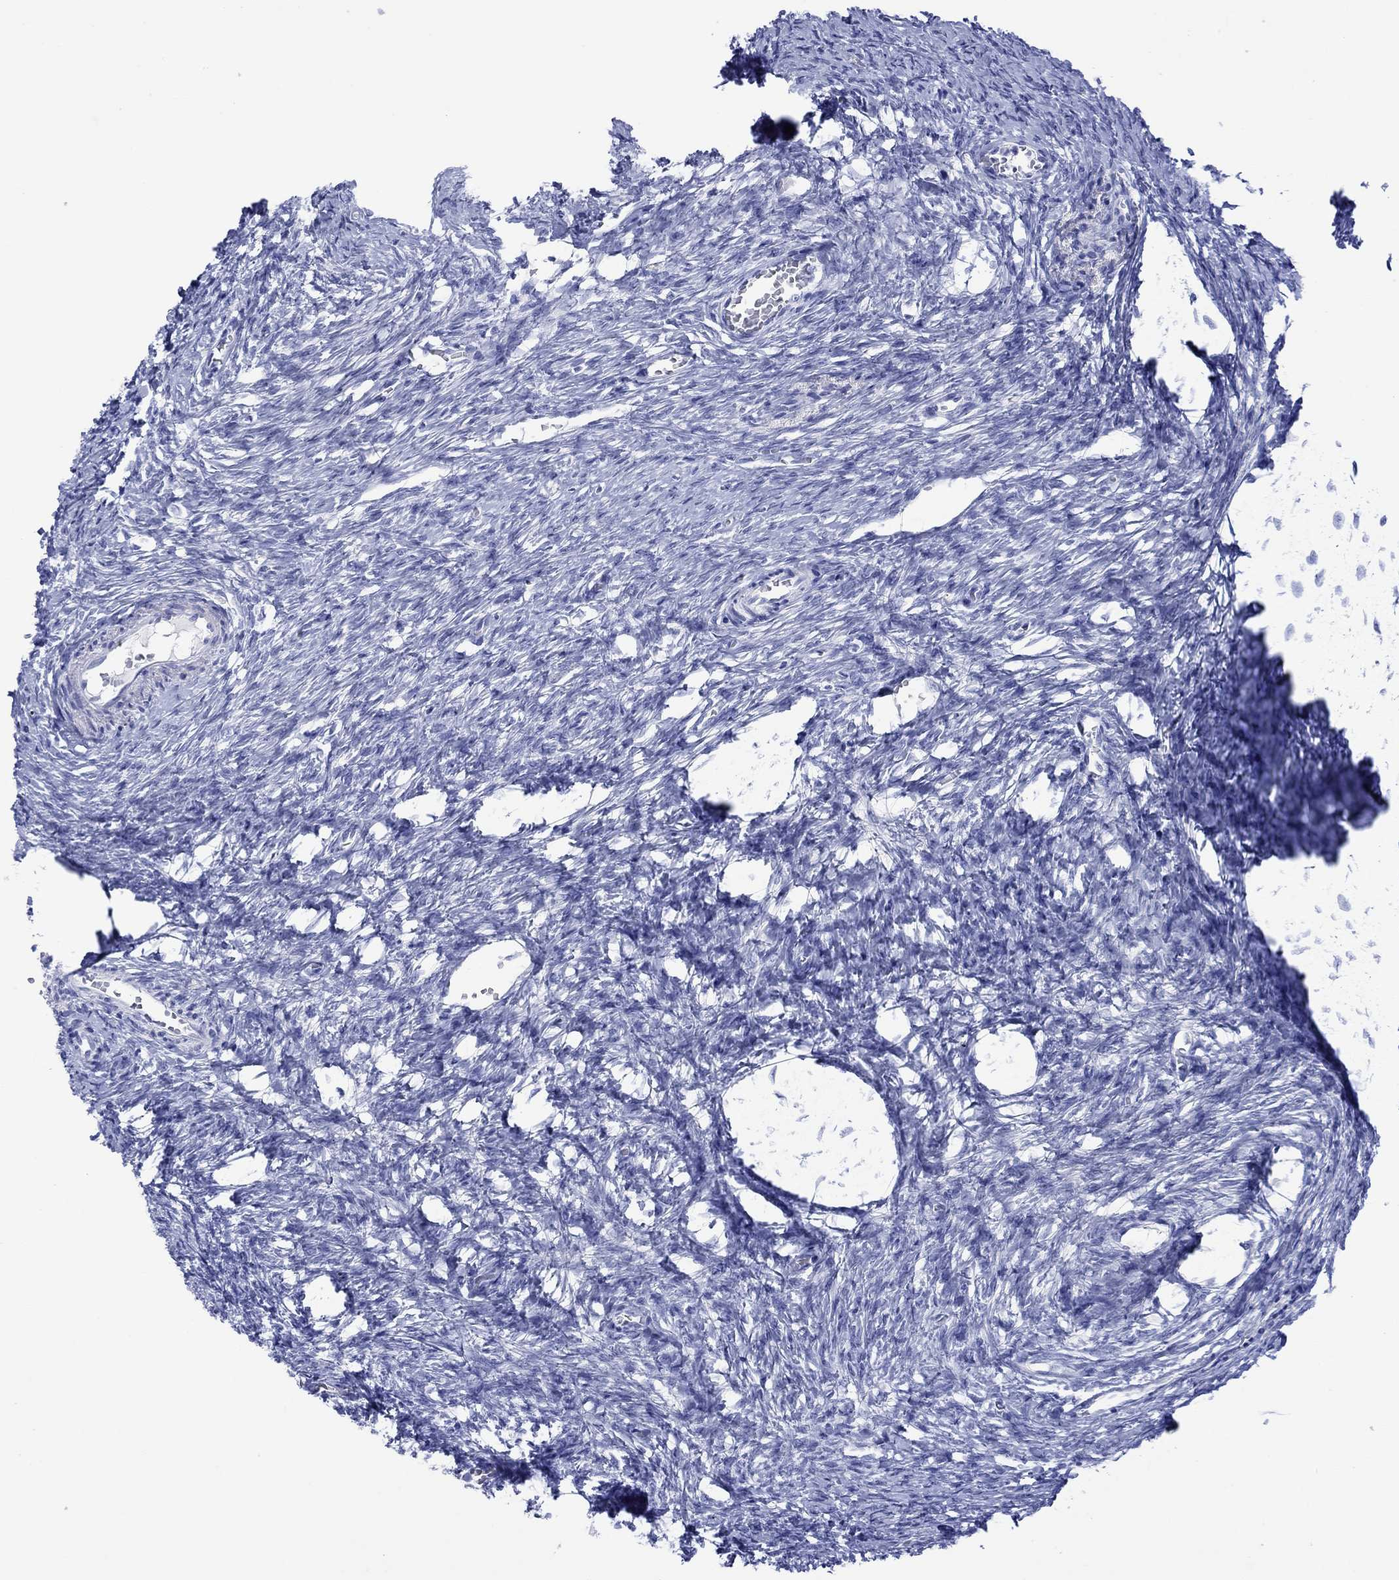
{"staining": {"intensity": "negative", "quantity": "none", "location": "none"}, "tissue": "ovary", "cell_type": "Follicle cells", "image_type": "normal", "snomed": [{"axis": "morphology", "description": "Normal tissue, NOS"}, {"axis": "topography", "description": "Ovary"}], "caption": "Immunohistochemistry (IHC) histopathology image of unremarkable ovary stained for a protein (brown), which reveals no positivity in follicle cells.", "gene": "MLANA", "patient": {"sex": "female", "age": 39}}